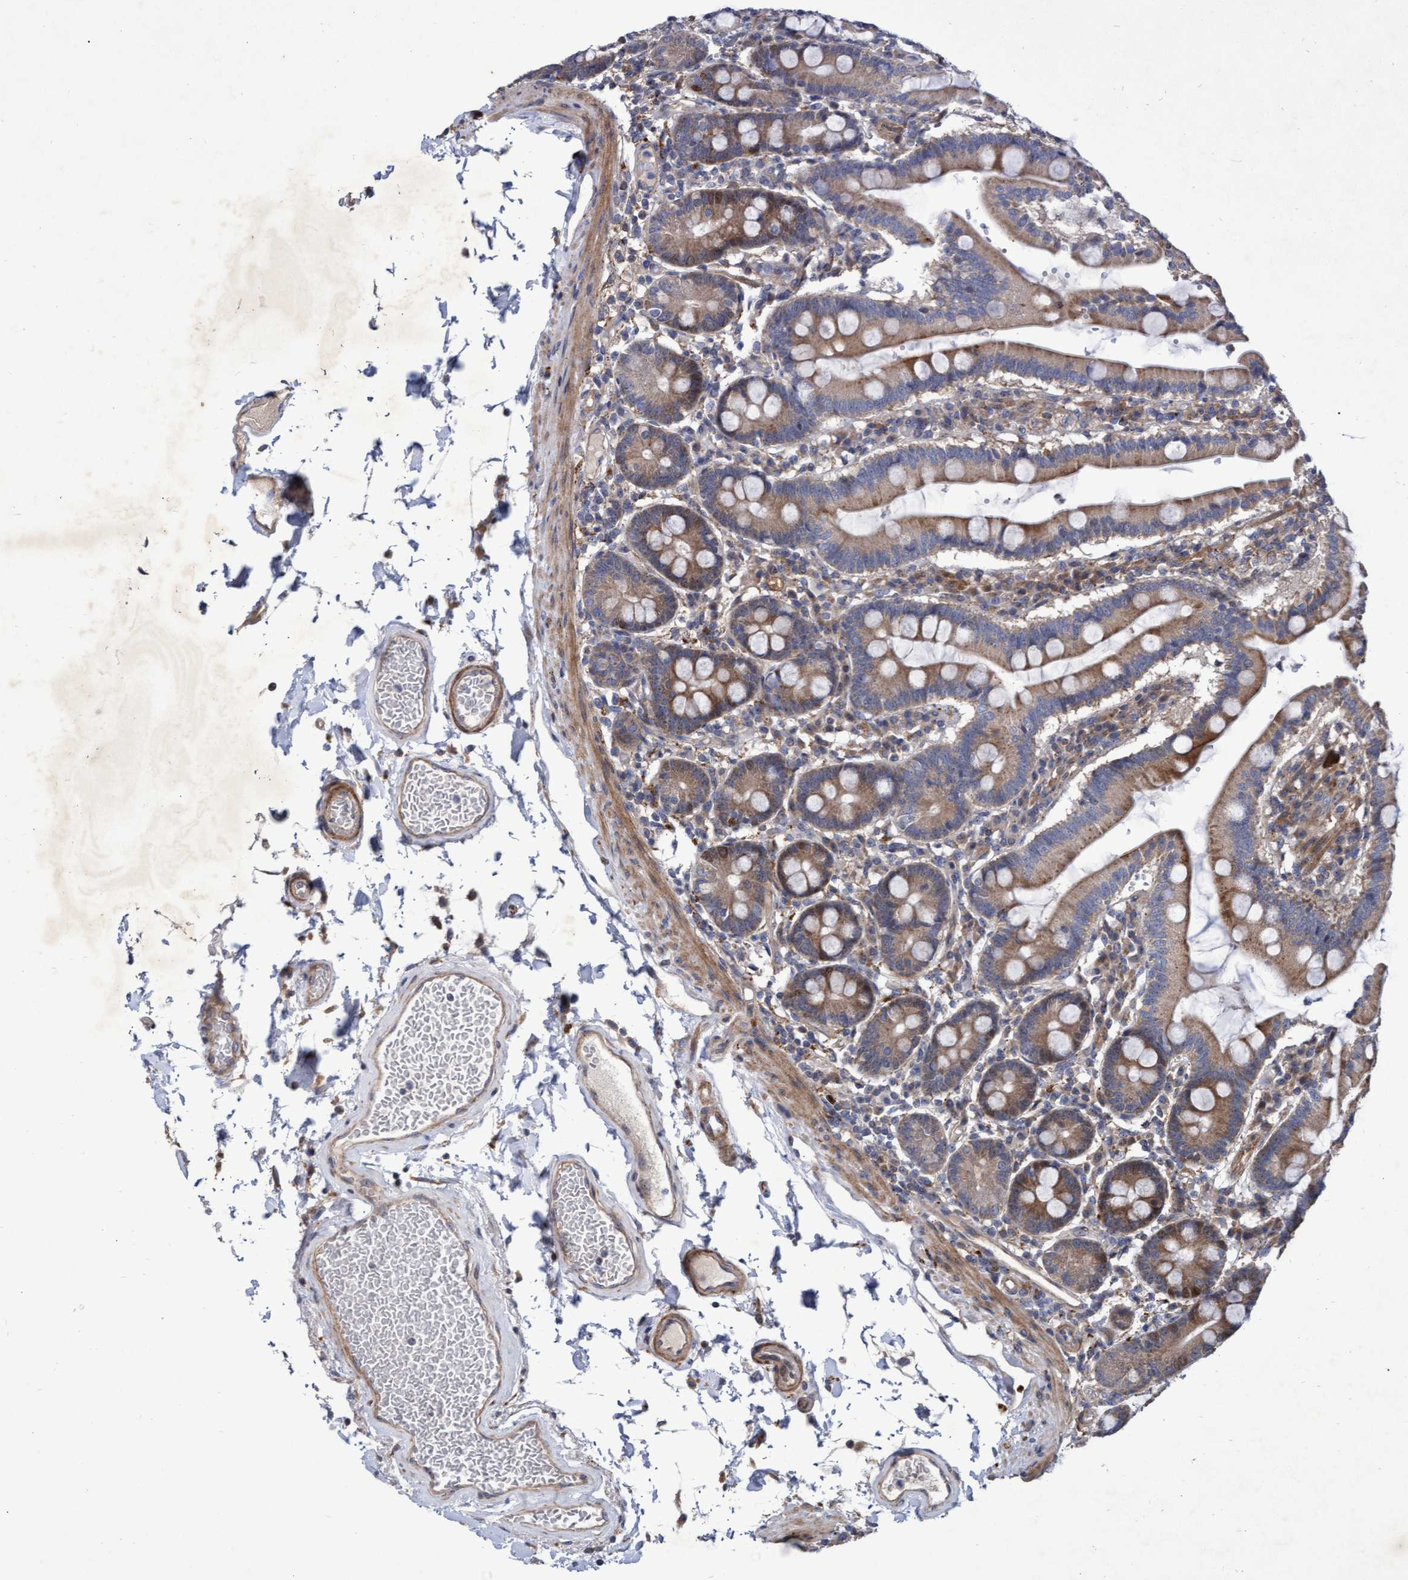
{"staining": {"intensity": "moderate", "quantity": ">75%", "location": "cytoplasmic/membranous"}, "tissue": "duodenum", "cell_type": "Glandular cells", "image_type": "normal", "snomed": [{"axis": "morphology", "description": "Normal tissue, NOS"}, {"axis": "topography", "description": "Small intestine, NOS"}], "caption": "A high-resolution histopathology image shows immunohistochemistry staining of benign duodenum, which shows moderate cytoplasmic/membranous staining in about >75% of glandular cells. The protein is shown in brown color, while the nuclei are stained blue.", "gene": "ABCF2", "patient": {"sex": "female", "age": 71}}